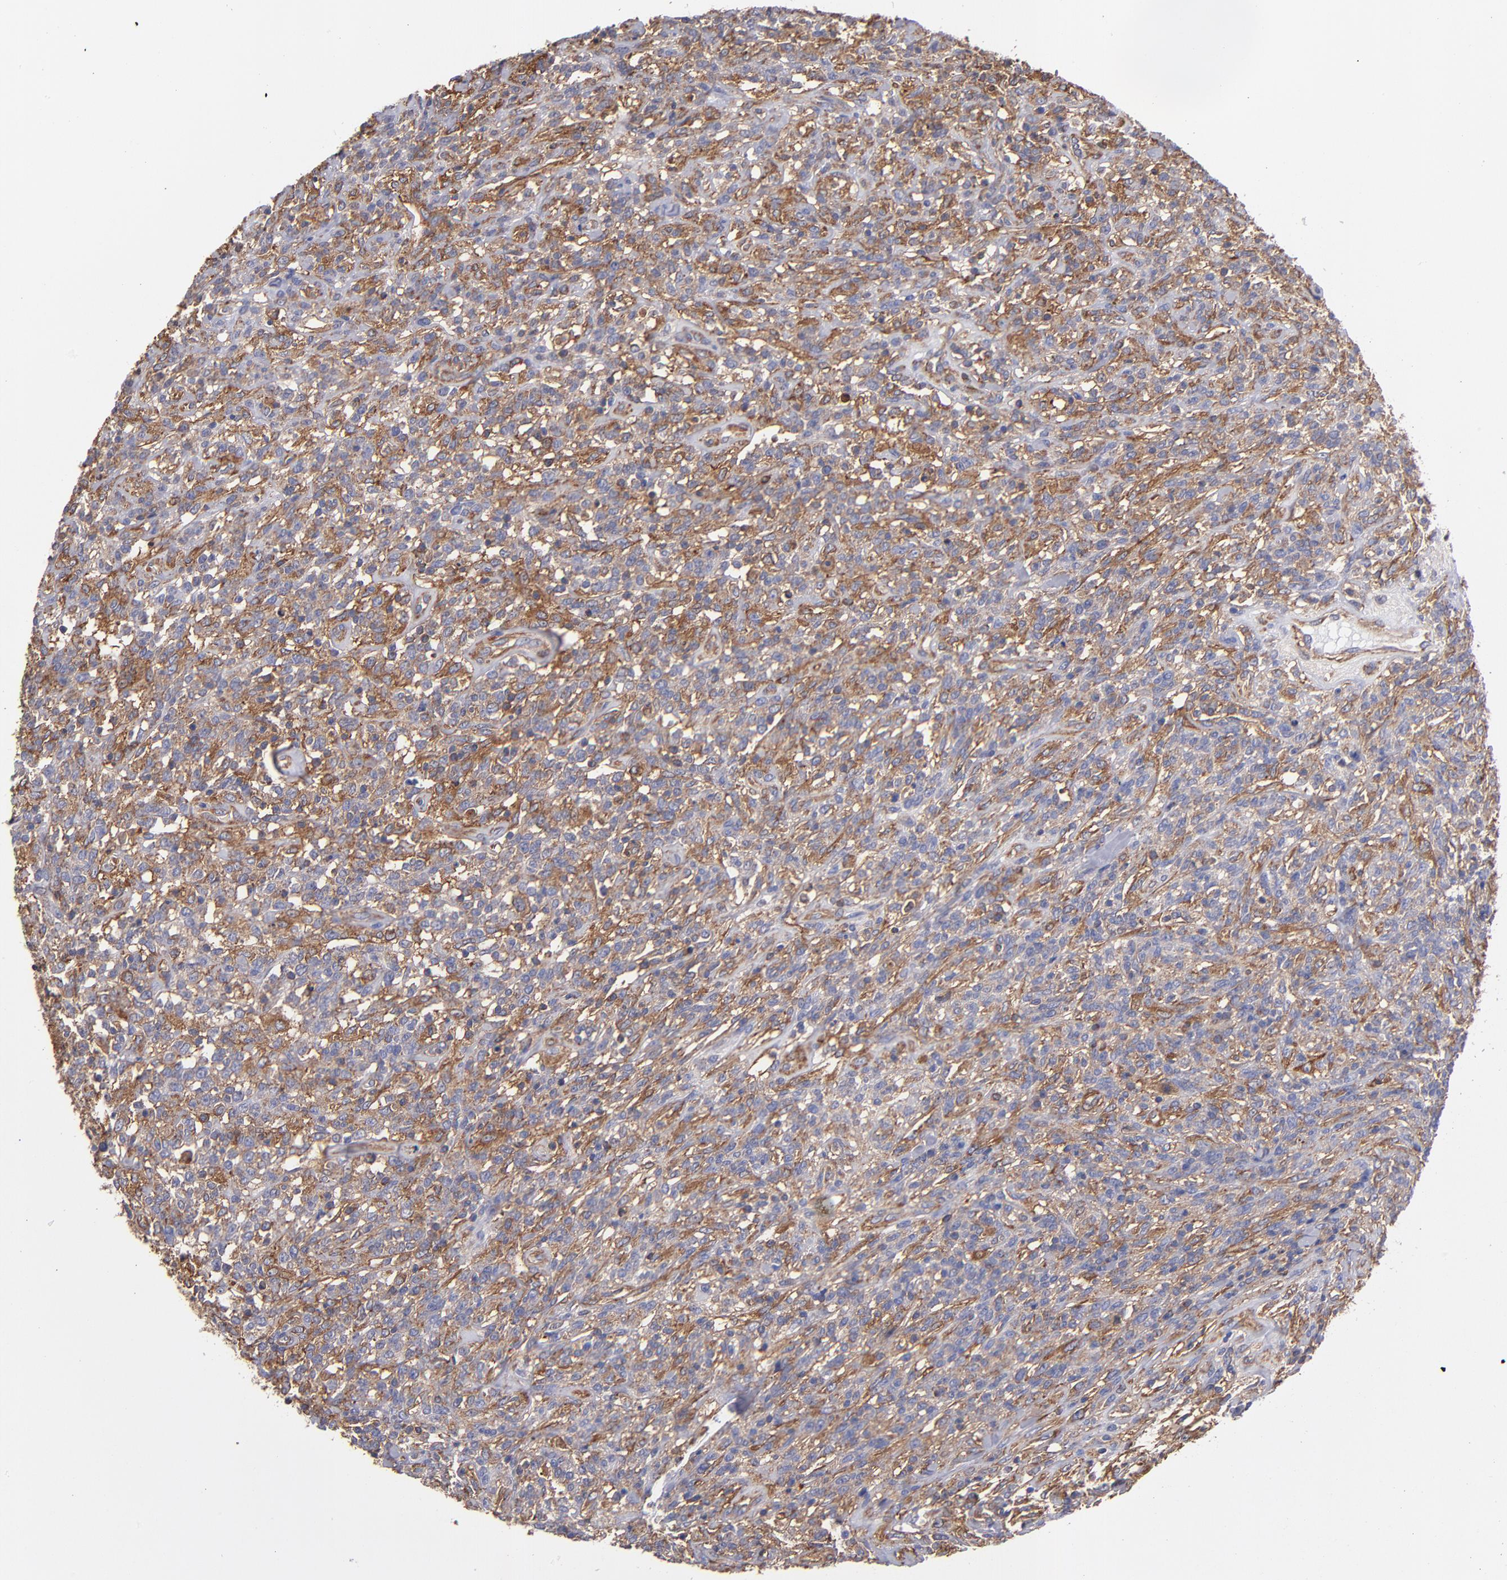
{"staining": {"intensity": "moderate", "quantity": "25%-75%", "location": "cytoplasmic/membranous"}, "tissue": "lymphoma", "cell_type": "Tumor cells", "image_type": "cancer", "snomed": [{"axis": "morphology", "description": "Malignant lymphoma, non-Hodgkin's type, High grade"}, {"axis": "topography", "description": "Lymph node"}], "caption": "Protein positivity by immunohistochemistry (IHC) exhibits moderate cytoplasmic/membranous positivity in about 25%-75% of tumor cells in lymphoma.", "gene": "MVP", "patient": {"sex": "female", "age": 73}}